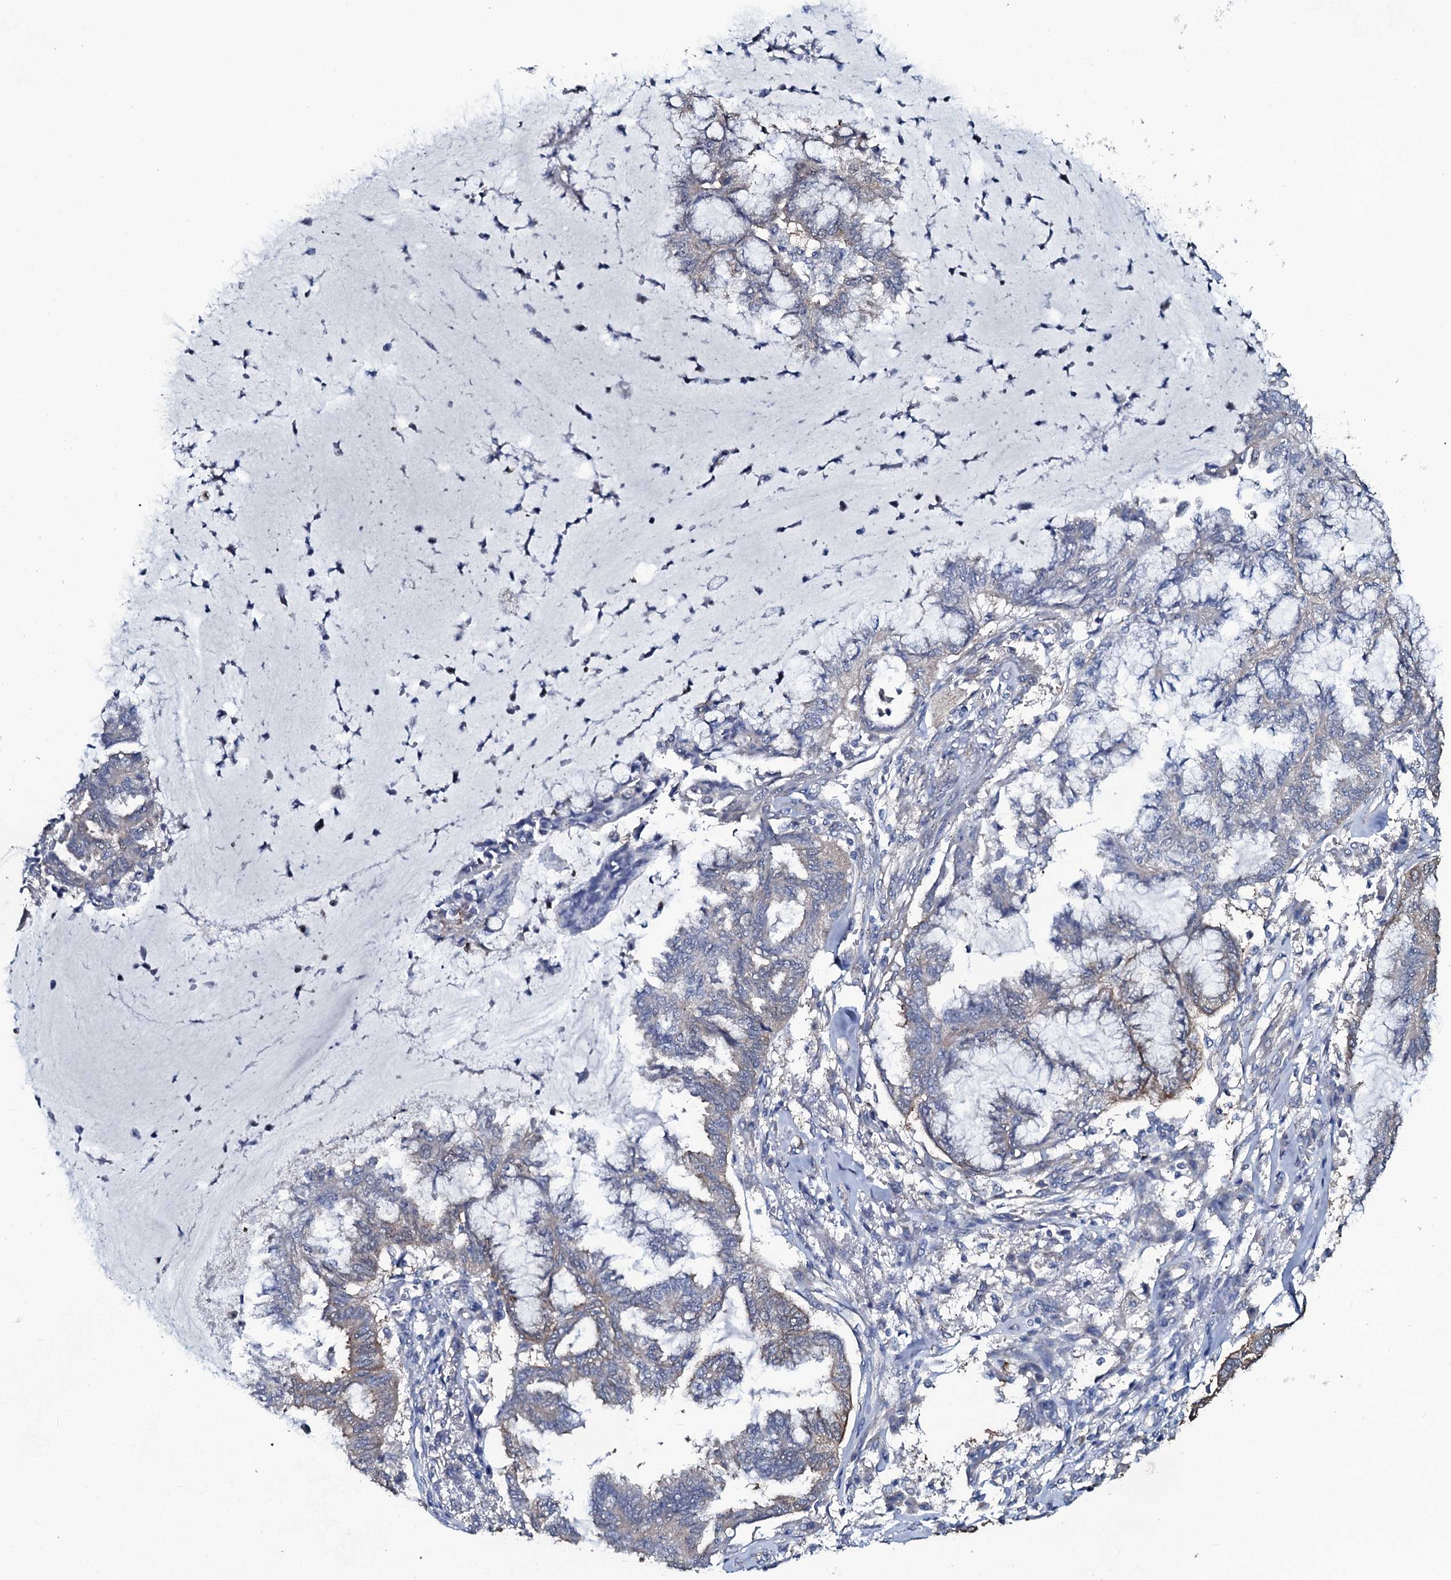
{"staining": {"intensity": "weak", "quantity": "<25%", "location": "cytoplasmic/membranous"}, "tissue": "endometrial cancer", "cell_type": "Tumor cells", "image_type": "cancer", "snomed": [{"axis": "morphology", "description": "Adenocarcinoma, NOS"}, {"axis": "topography", "description": "Endometrium"}], "caption": "An image of human endometrial cancer is negative for staining in tumor cells.", "gene": "USPL1", "patient": {"sex": "female", "age": 86}}